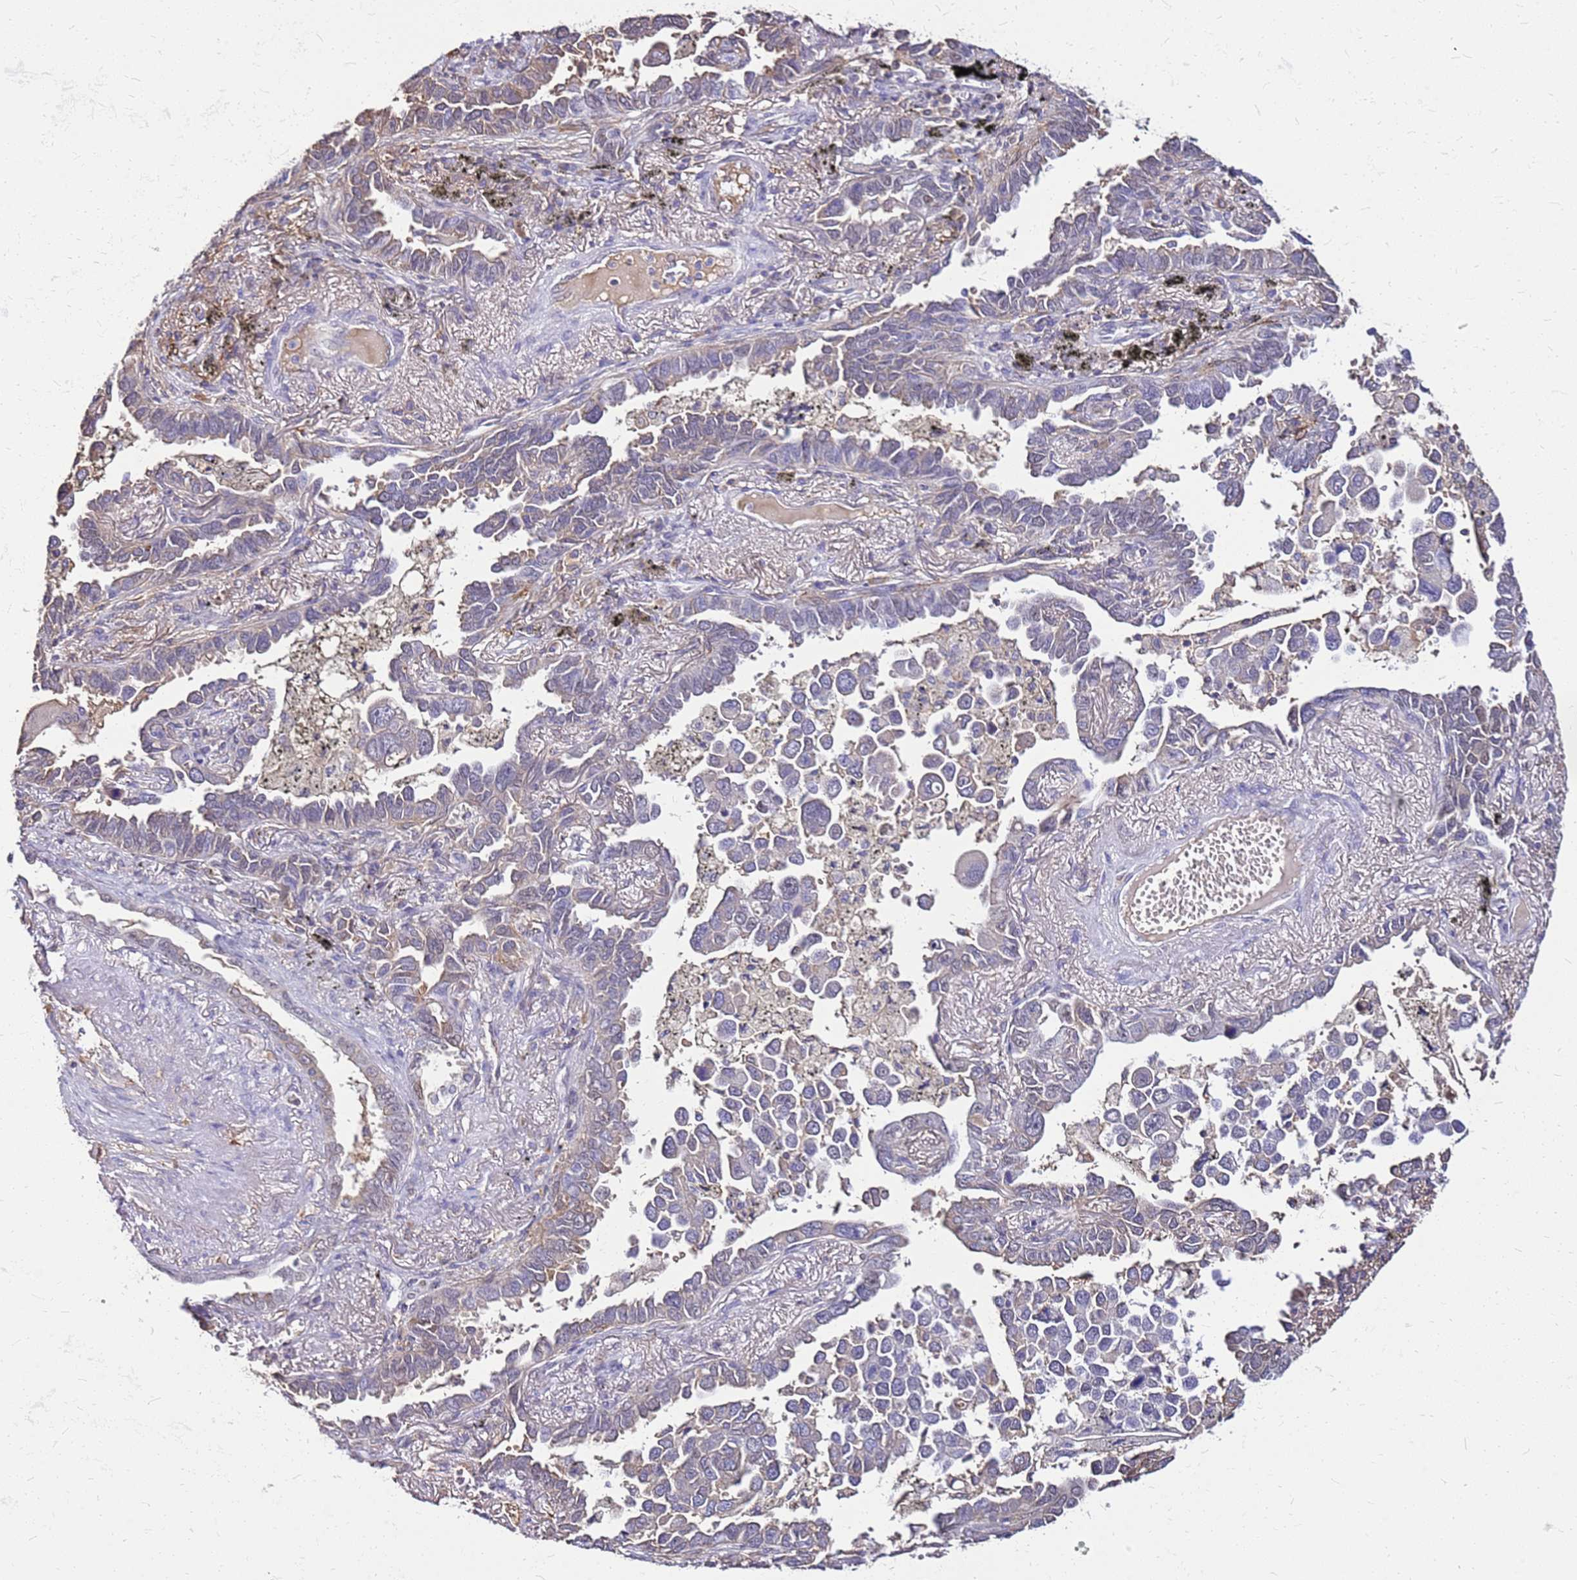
{"staining": {"intensity": "weak", "quantity": "<25%", "location": "cytoplasmic/membranous"}, "tissue": "lung cancer", "cell_type": "Tumor cells", "image_type": "cancer", "snomed": [{"axis": "morphology", "description": "Adenocarcinoma, NOS"}, {"axis": "topography", "description": "Lung"}], "caption": "Tumor cells show no significant expression in lung cancer. (DAB immunohistochemistry, high magnification).", "gene": "ALDH1A3", "patient": {"sex": "male", "age": 67}}